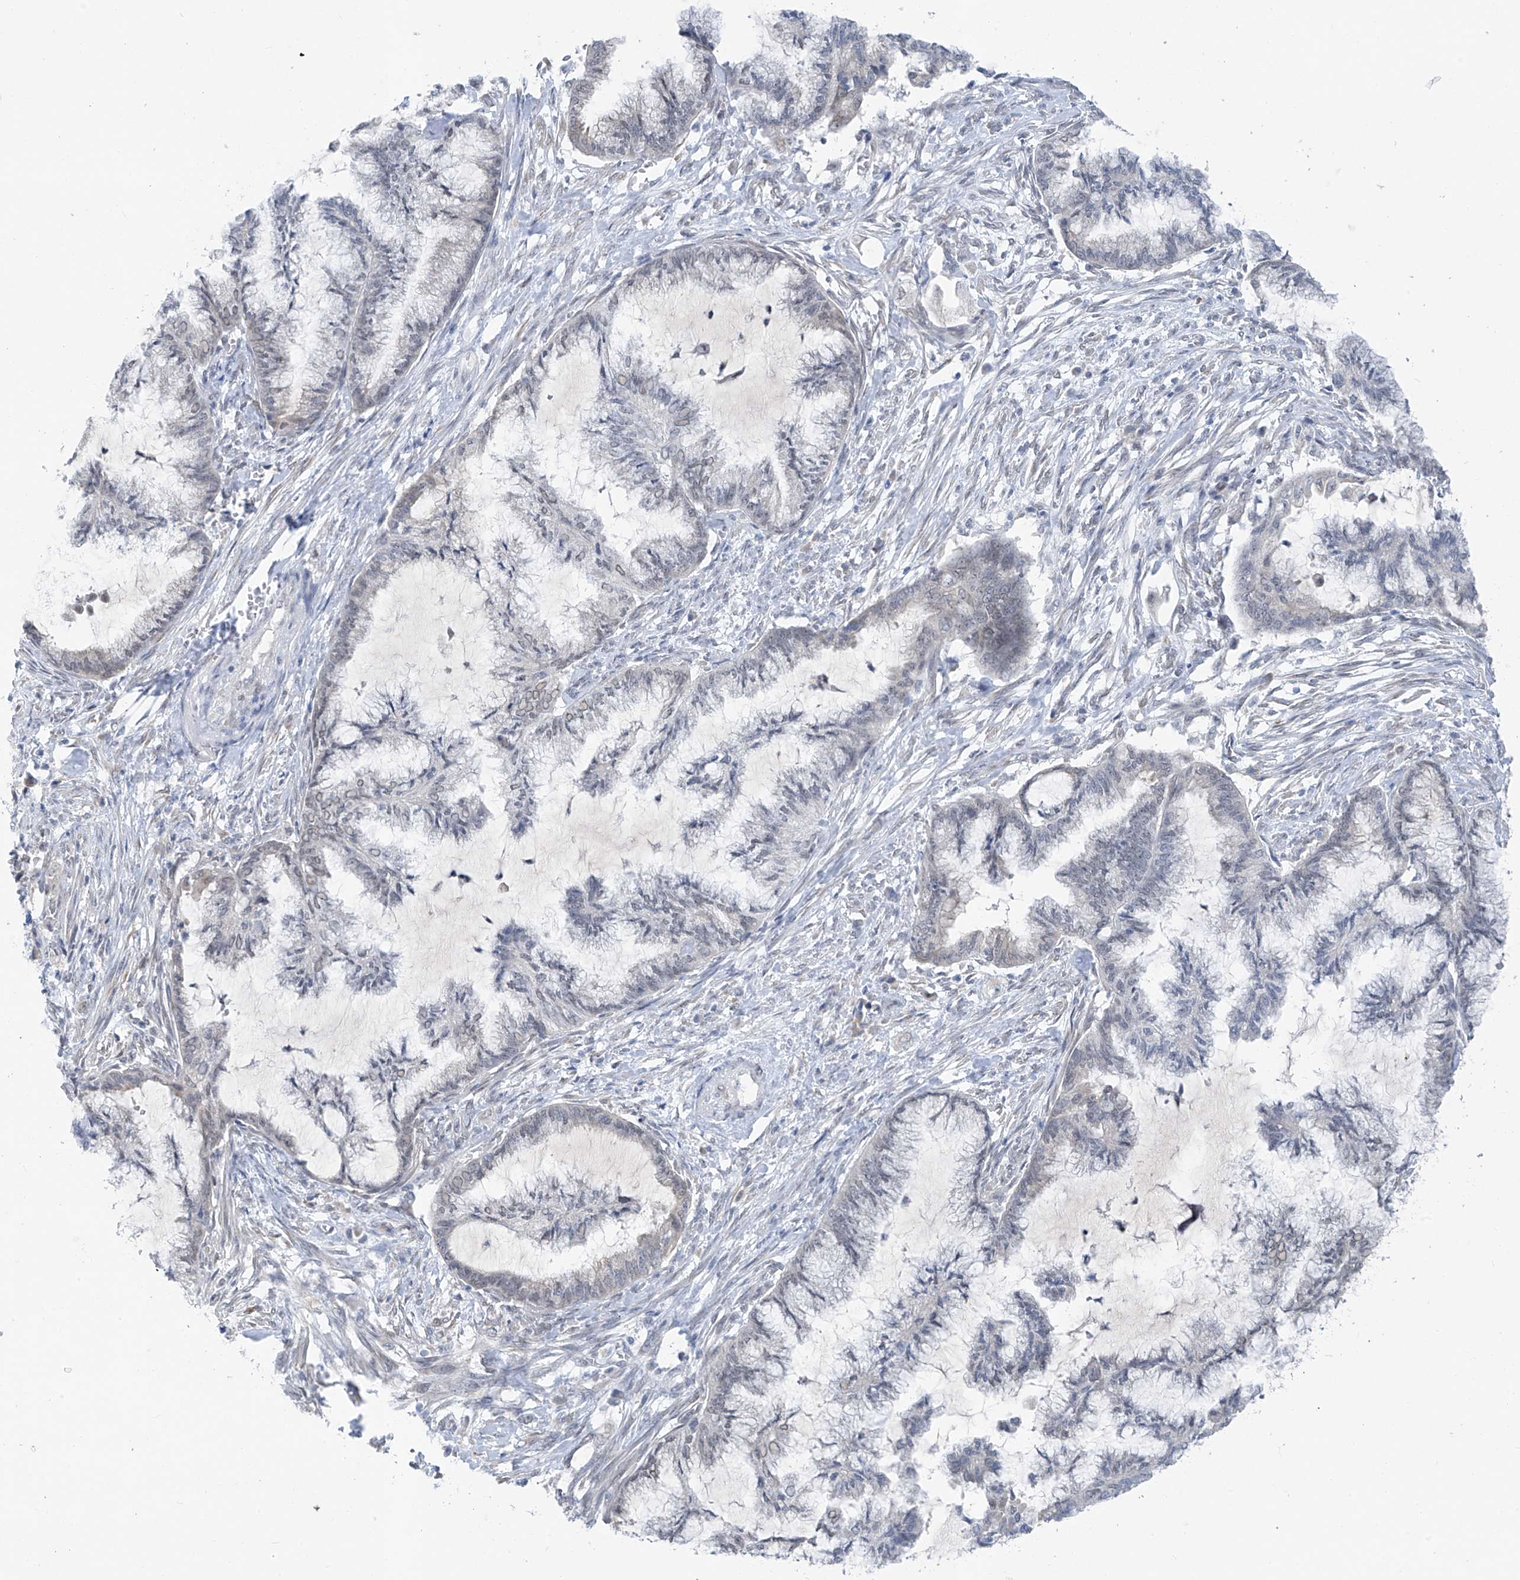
{"staining": {"intensity": "negative", "quantity": "none", "location": "none"}, "tissue": "endometrial cancer", "cell_type": "Tumor cells", "image_type": "cancer", "snomed": [{"axis": "morphology", "description": "Adenocarcinoma, NOS"}, {"axis": "topography", "description": "Endometrium"}], "caption": "Tumor cells are negative for brown protein staining in endometrial cancer.", "gene": "CYP4V2", "patient": {"sex": "female", "age": 86}}